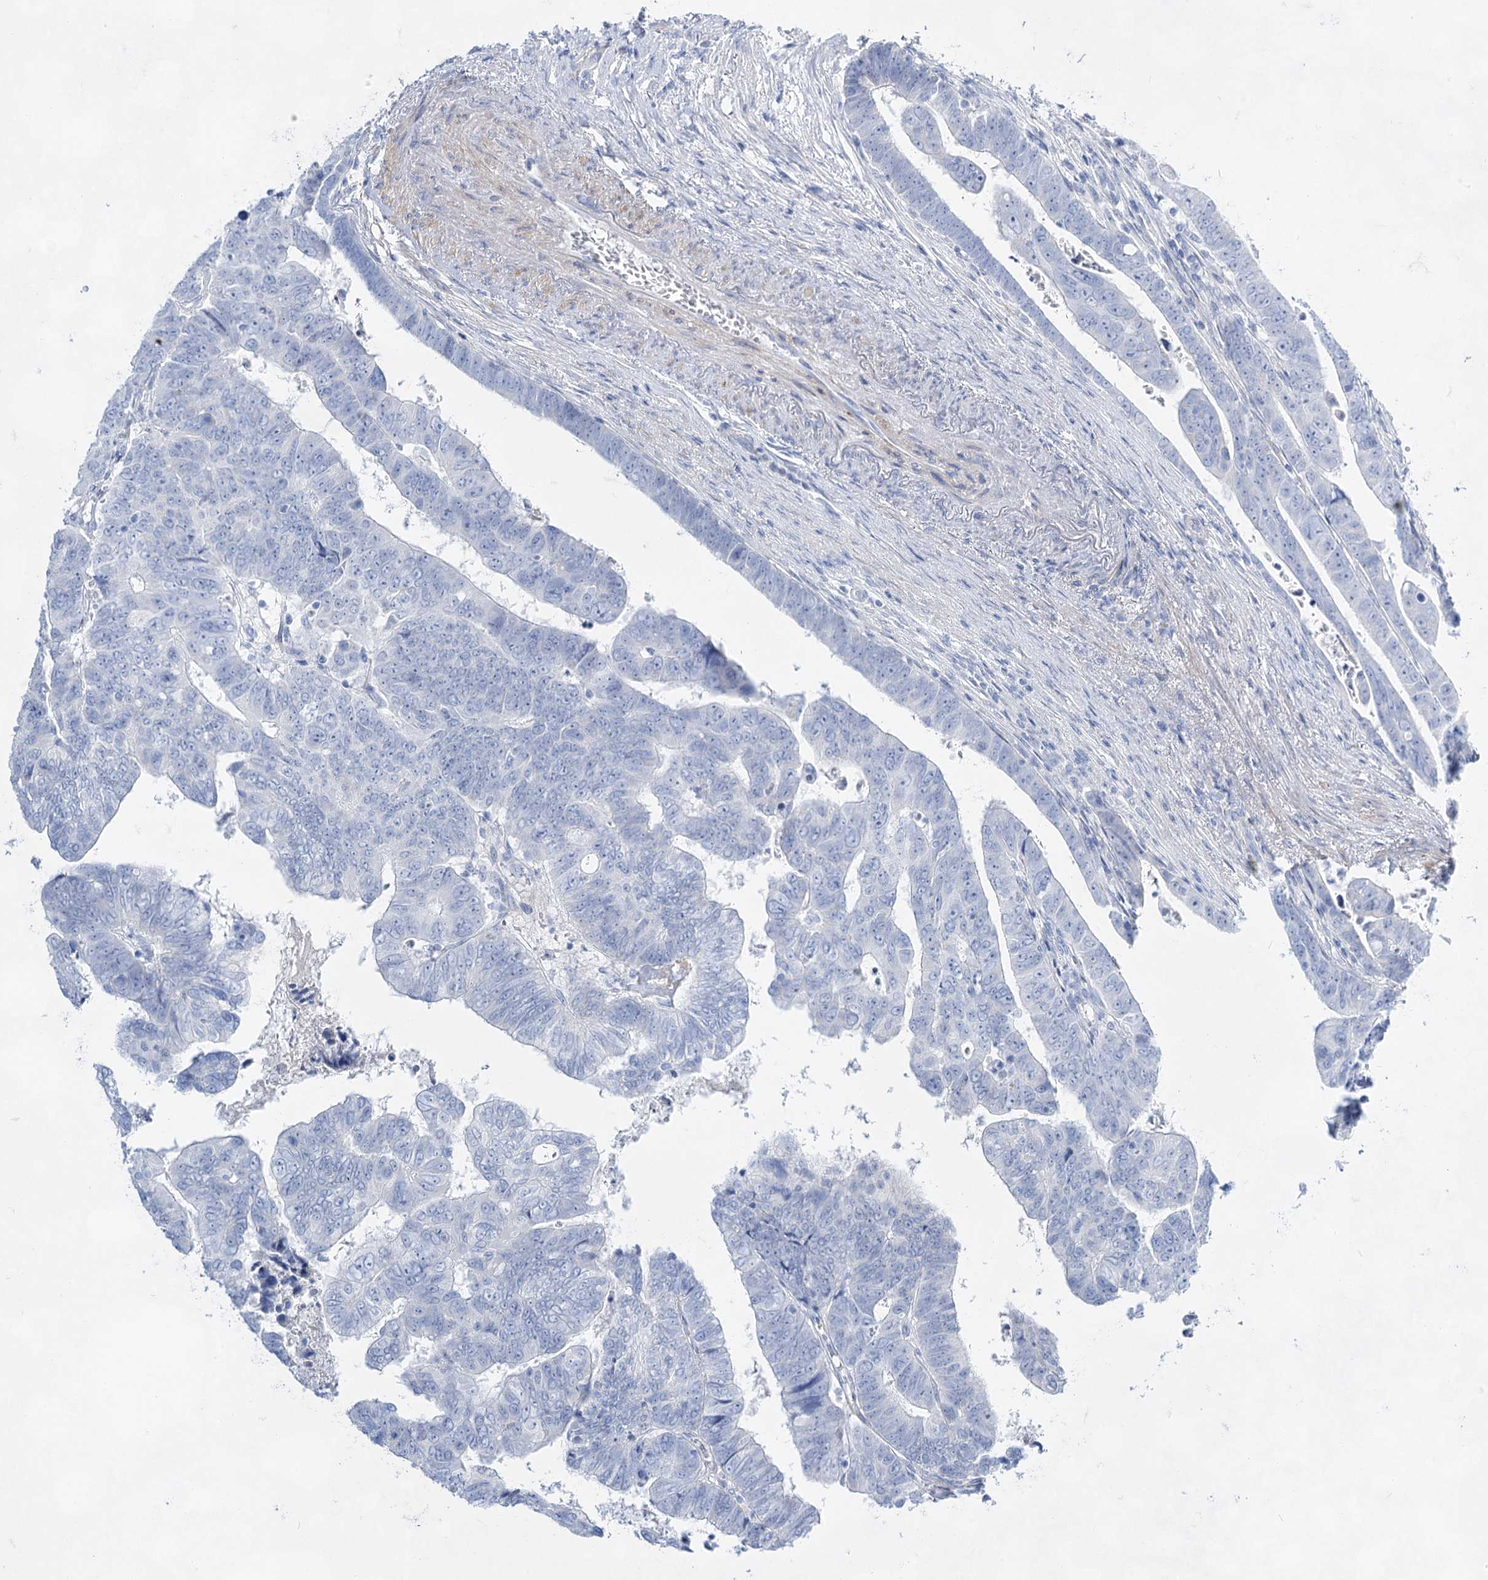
{"staining": {"intensity": "negative", "quantity": "none", "location": "none"}, "tissue": "colorectal cancer", "cell_type": "Tumor cells", "image_type": "cancer", "snomed": [{"axis": "morphology", "description": "Normal tissue, NOS"}, {"axis": "morphology", "description": "Adenocarcinoma, NOS"}, {"axis": "topography", "description": "Rectum"}], "caption": "DAB immunohistochemical staining of colorectal adenocarcinoma displays no significant positivity in tumor cells. Nuclei are stained in blue.", "gene": "ACRV1", "patient": {"sex": "female", "age": 65}}